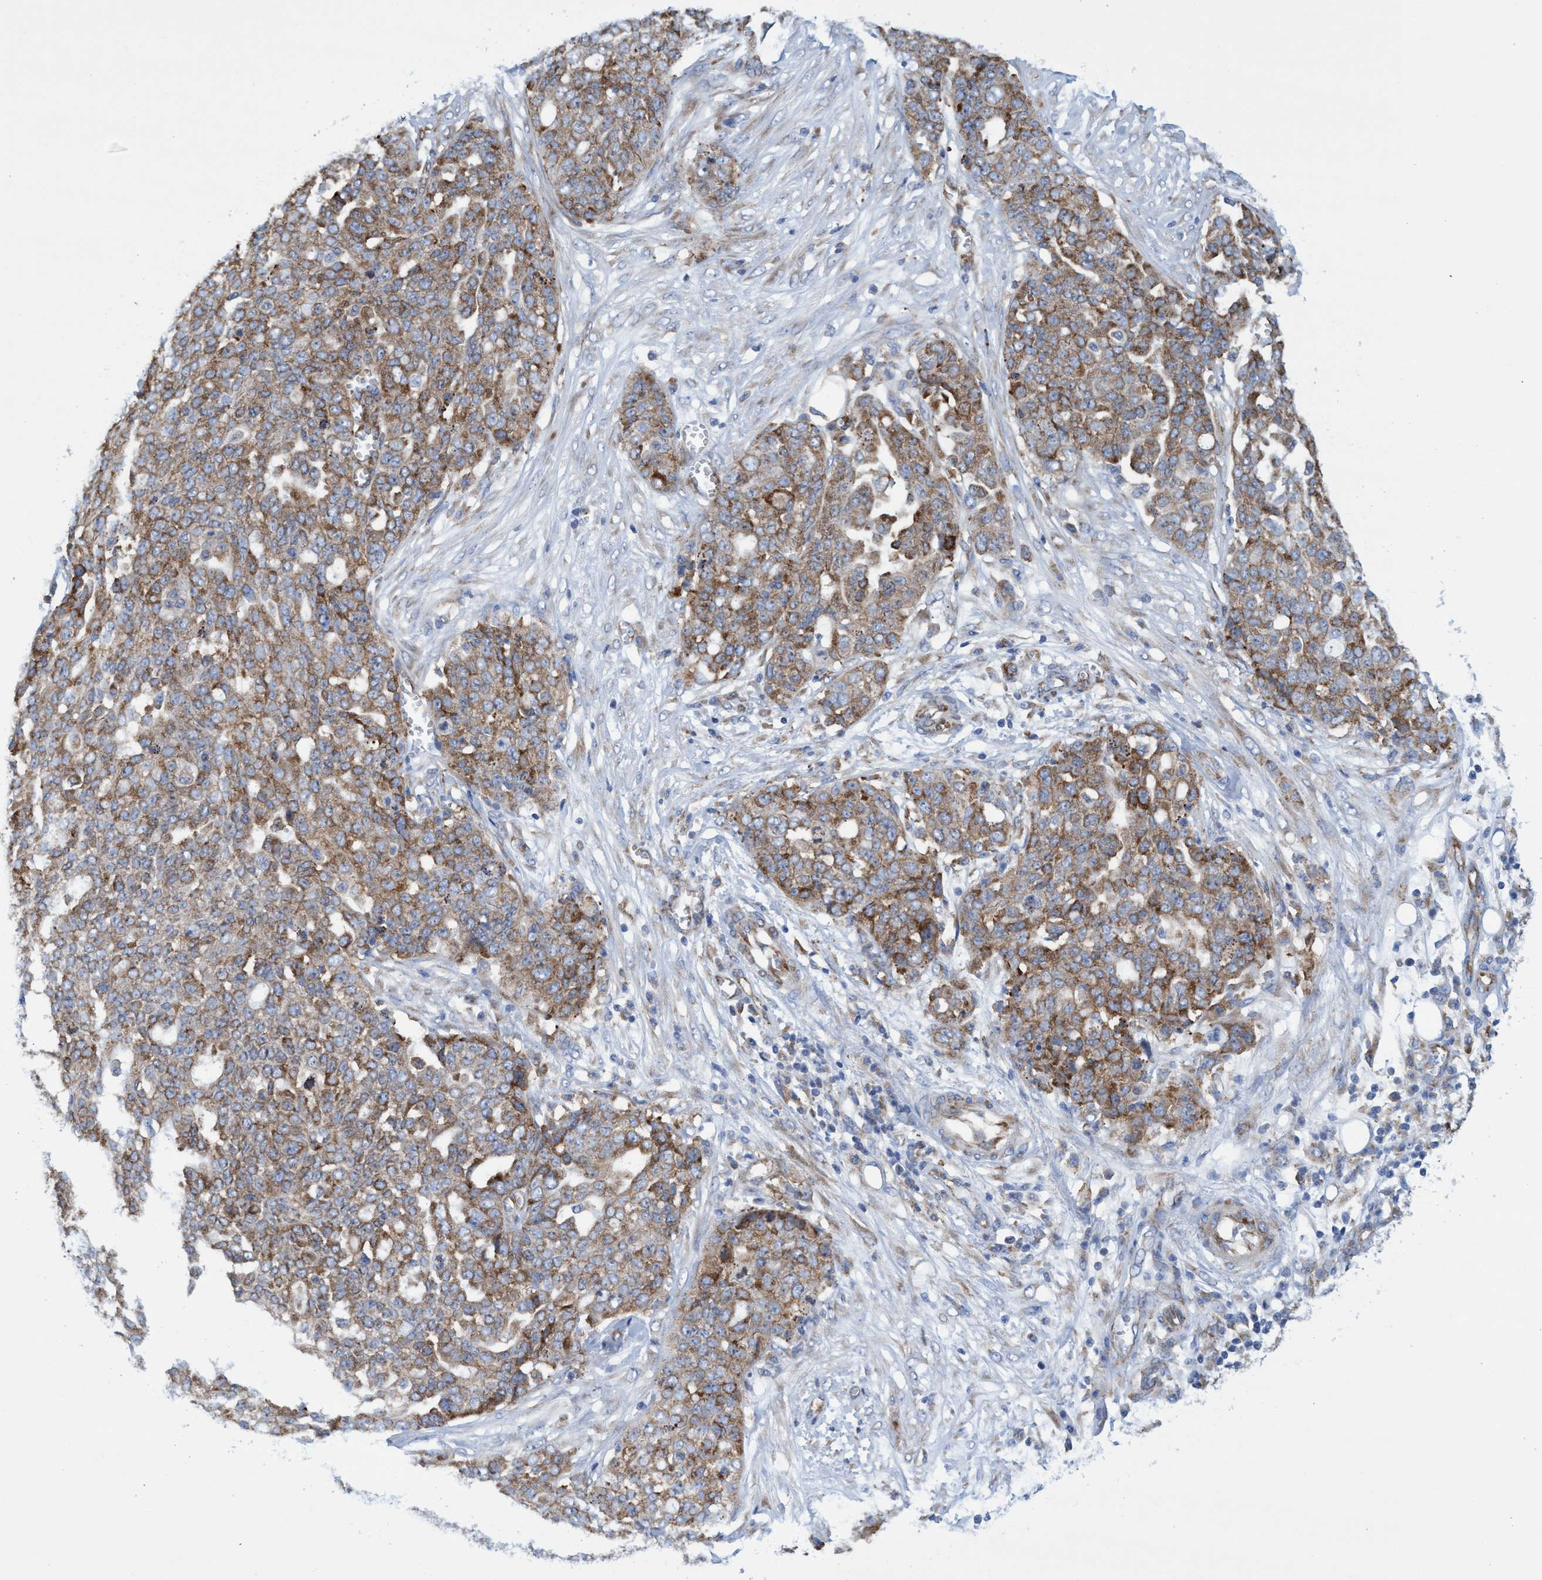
{"staining": {"intensity": "moderate", "quantity": ">75%", "location": "cytoplasmic/membranous"}, "tissue": "ovarian cancer", "cell_type": "Tumor cells", "image_type": "cancer", "snomed": [{"axis": "morphology", "description": "Cystadenocarcinoma, serous, NOS"}, {"axis": "topography", "description": "Soft tissue"}, {"axis": "topography", "description": "Ovary"}], "caption": "Immunohistochemical staining of ovarian cancer (serous cystadenocarcinoma) shows medium levels of moderate cytoplasmic/membranous protein positivity in about >75% of tumor cells.", "gene": "R3HCC1", "patient": {"sex": "female", "age": 57}}